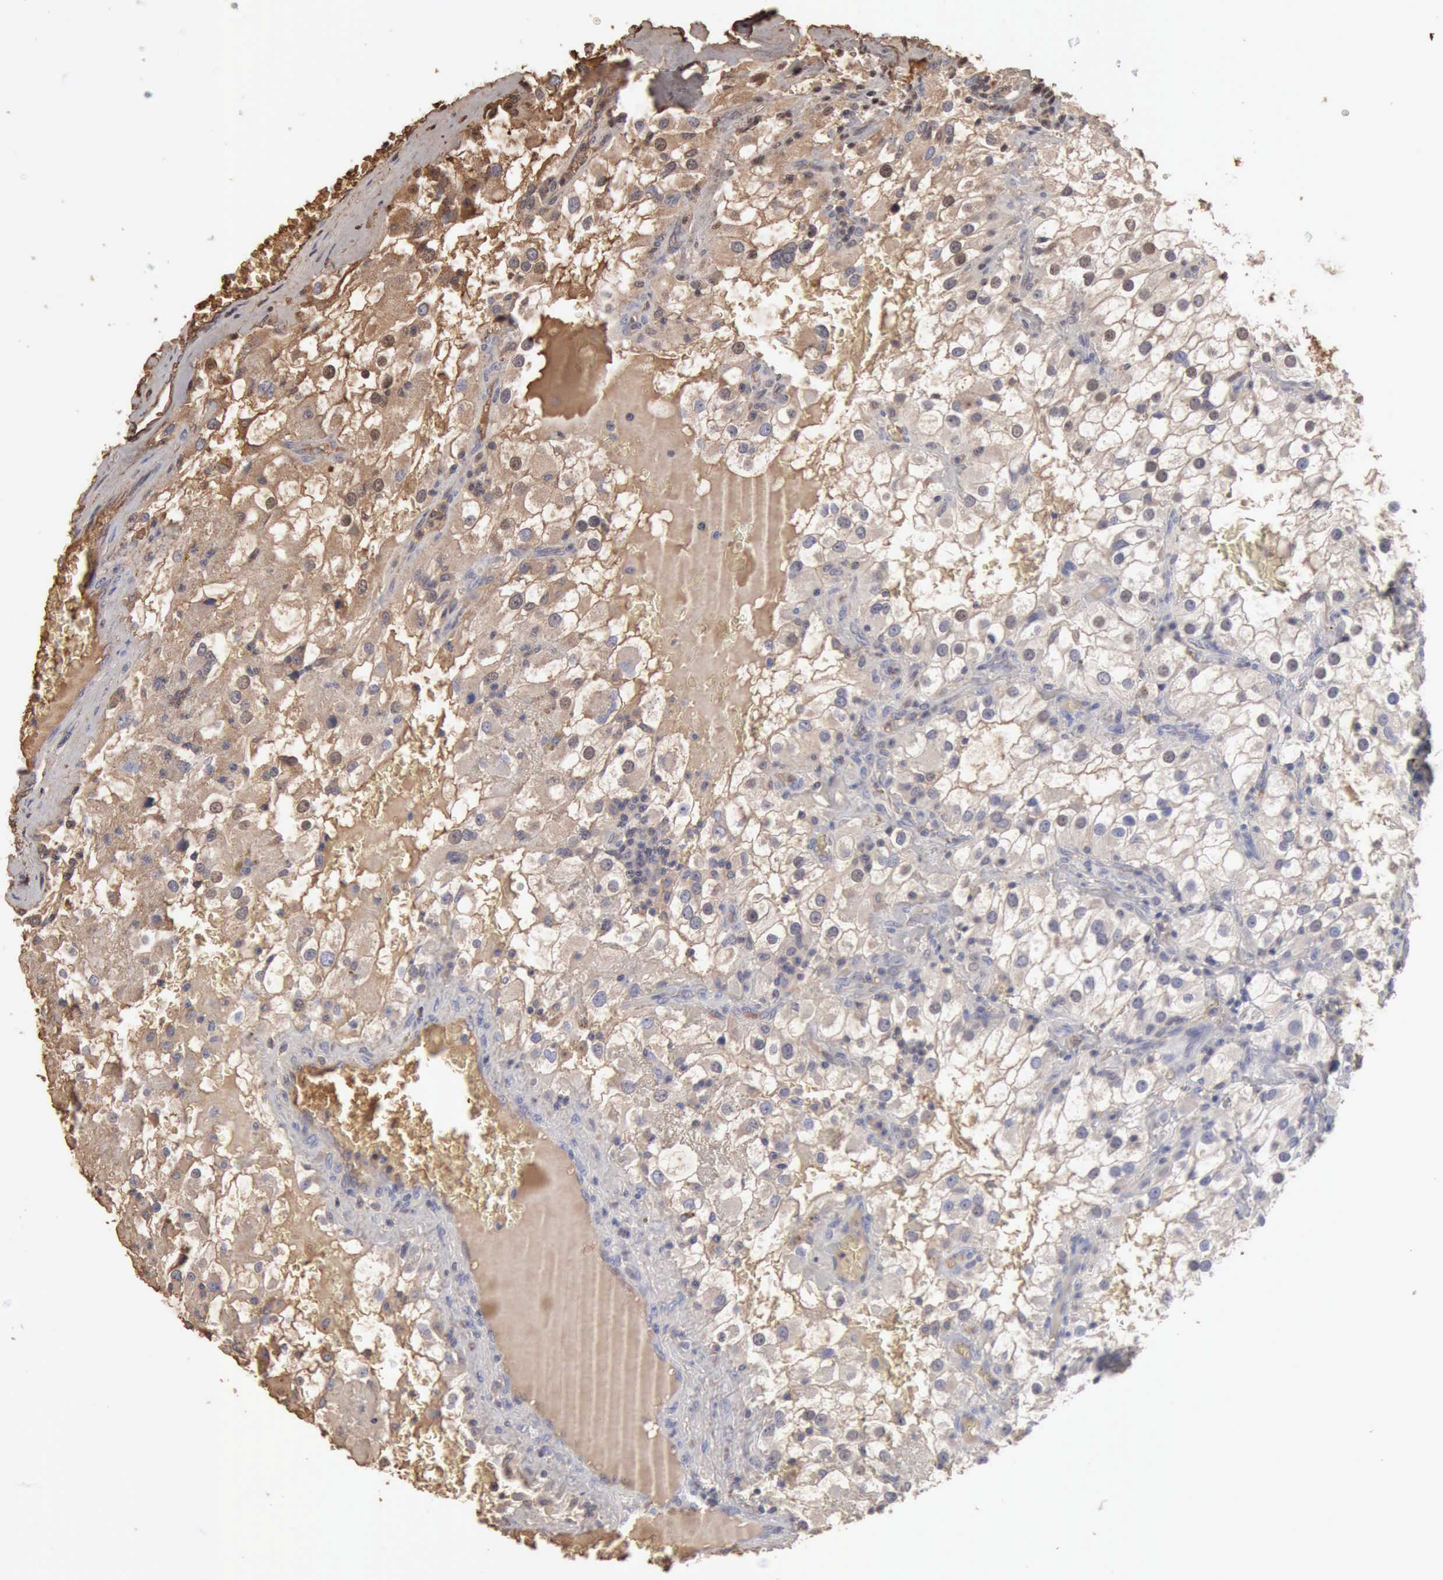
{"staining": {"intensity": "weak", "quantity": "<25%", "location": "cytoplasmic/membranous,nuclear"}, "tissue": "renal cancer", "cell_type": "Tumor cells", "image_type": "cancer", "snomed": [{"axis": "morphology", "description": "Adenocarcinoma, NOS"}, {"axis": "topography", "description": "Kidney"}], "caption": "High power microscopy image of an immunohistochemistry (IHC) histopathology image of adenocarcinoma (renal), revealing no significant staining in tumor cells. Nuclei are stained in blue.", "gene": "SERPINA1", "patient": {"sex": "female", "age": 52}}